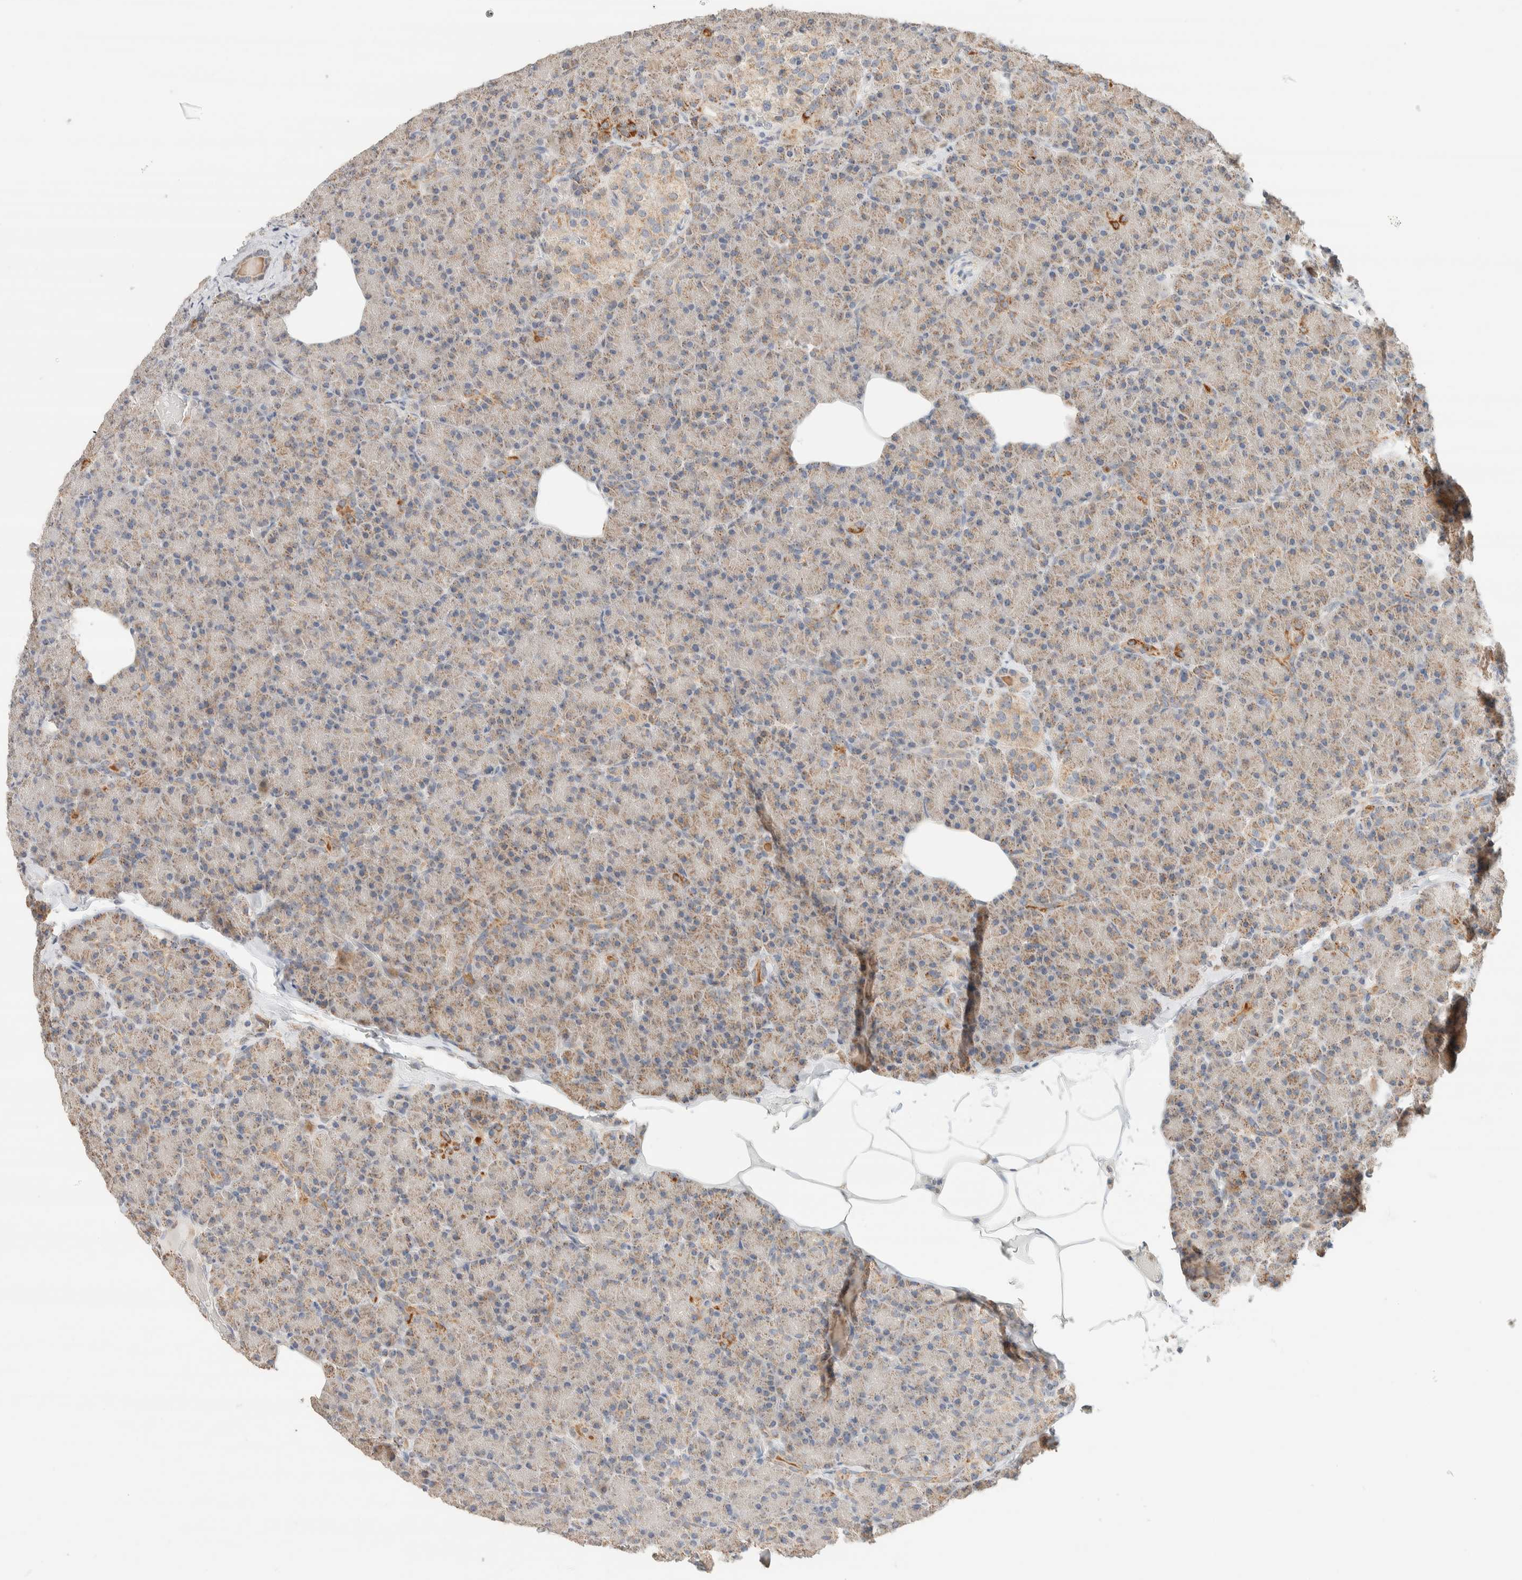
{"staining": {"intensity": "strong", "quantity": "<25%", "location": "cytoplasmic/membranous"}, "tissue": "pancreas", "cell_type": "Exocrine glandular cells", "image_type": "normal", "snomed": [{"axis": "morphology", "description": "Normal tissue, NOS"}, {"axis": "topography", "description": "Pancreas"}], "caption": "DAB immunohistochemical staining of normal human pancreas reveals strong cytoplasmic/membranous protein expression in approximately <25% of exocrine glandular cells. Nuclei are stained in blue.", "gene": "HDHD3", "patient": {"sex": "female", "age": 43}}